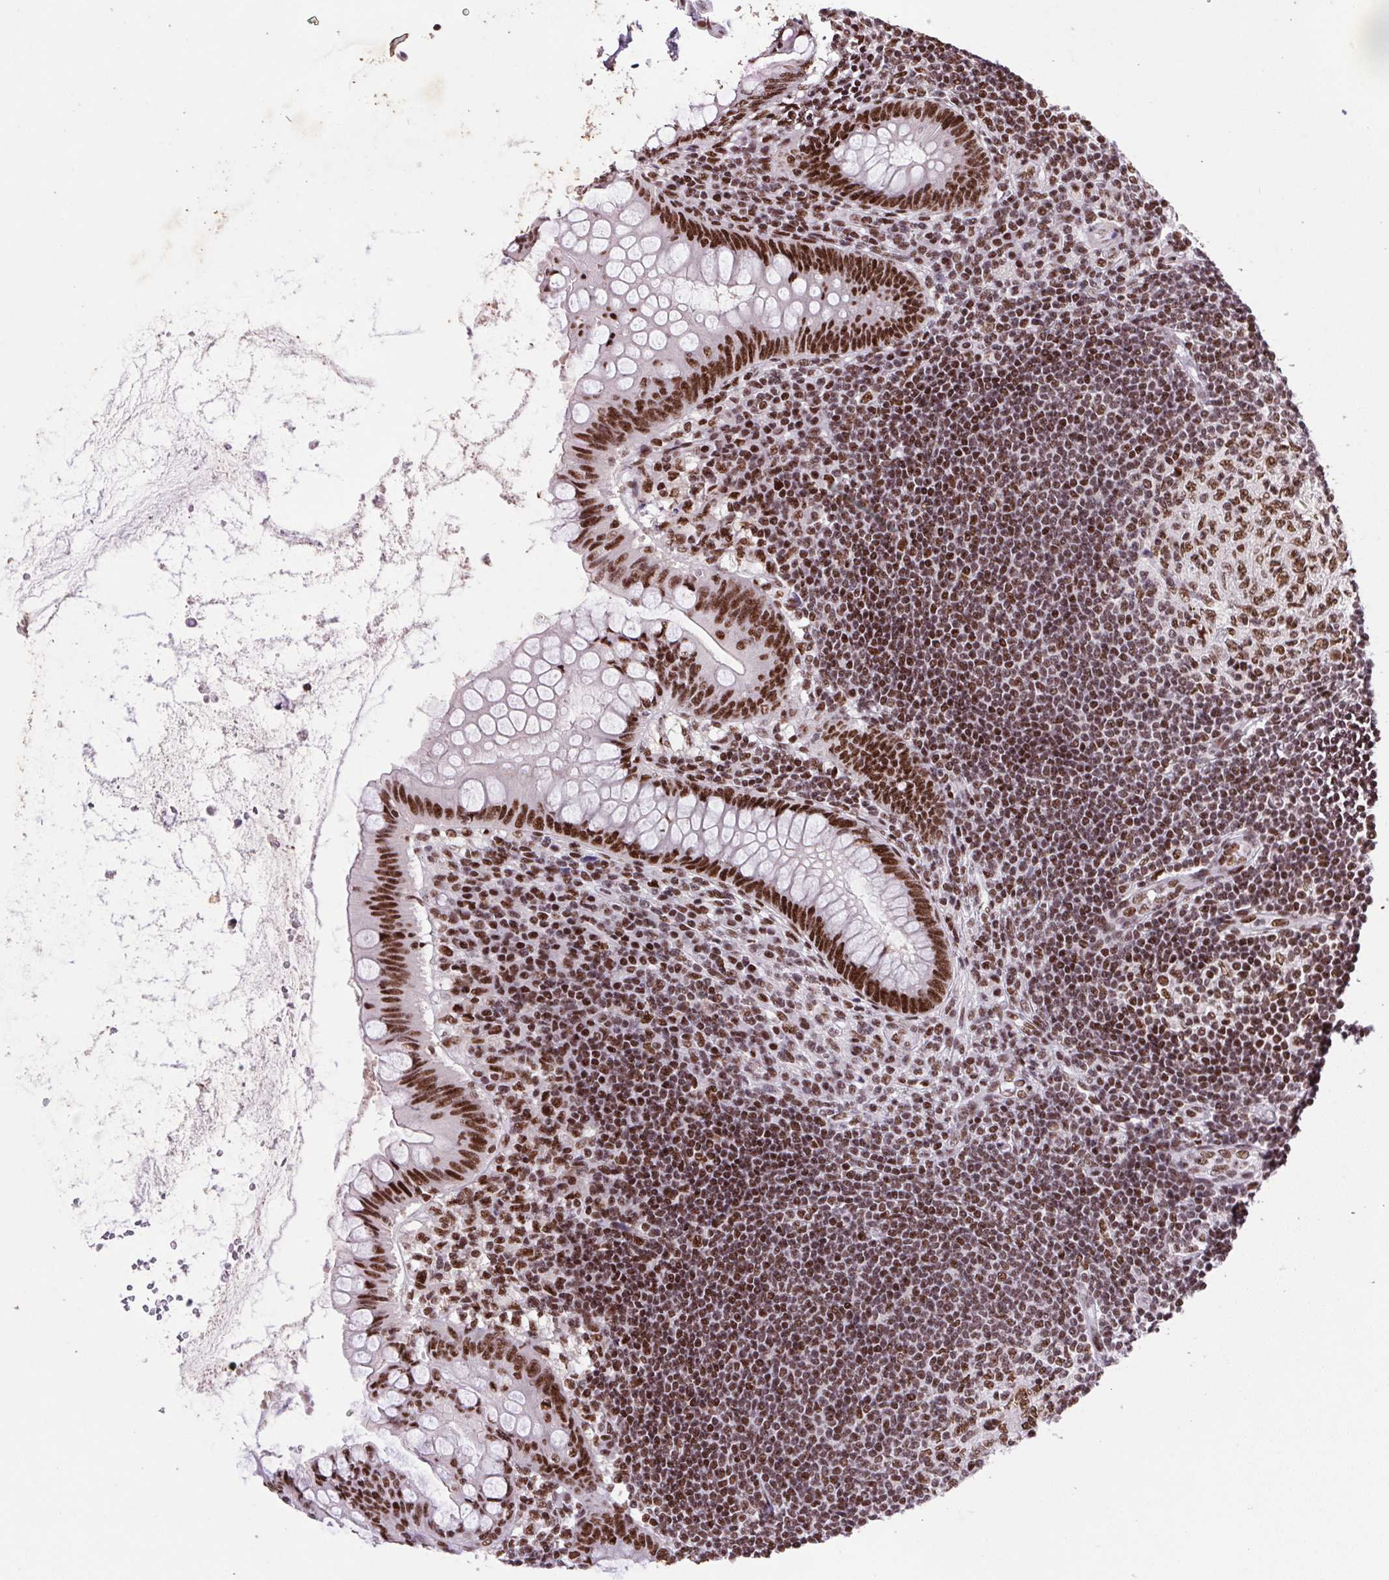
{"staining": {"intensity": "strong", "quantity": ">75%", "location": "nuclear"}, "tissue": "appendix", "cell_type": "Glandular cells", "image_type": "normal", "snomed": [{"axis": "morphology", "description": "Normal tissue, NOS"}, {"axis": "topography", "description": "Appendix"}], "caption": "Normal appendix was stained to show a protein in brown. There is high levels of strong nuclear expression in about >75% of glandular cells. (IHC, brightfield microscopy, high magnification).", "gene": "LDLRAD4", "patient": {"sex": "female", "age": 57}}